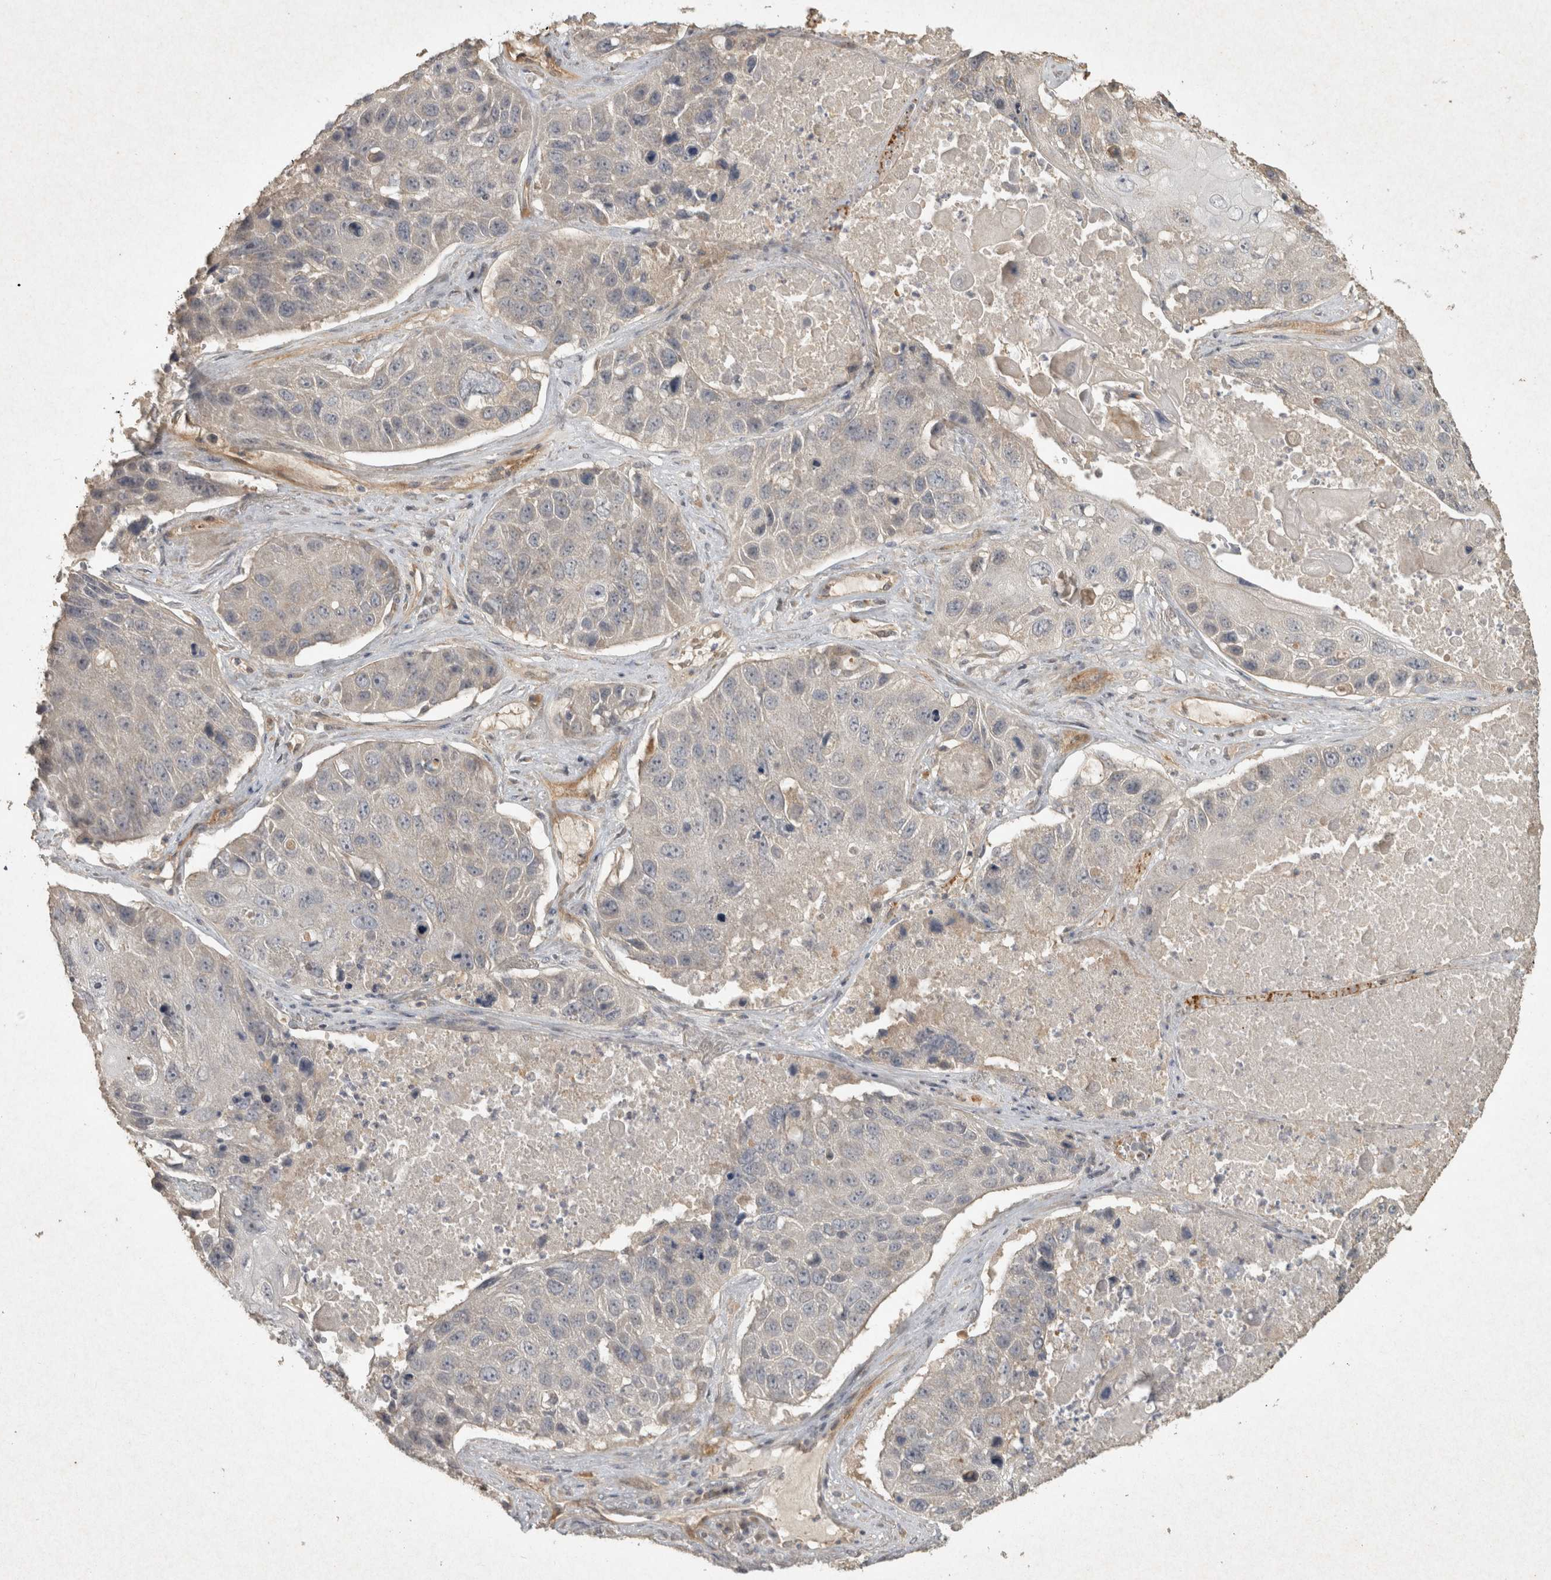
{"staining": {"intensity": "negative", "quantity": "none", "location": "none"}, "tissue": "lung cancer", "cell_type": "Tumor cells", "image_type": "cancer", "snomed": [{"axis": "morphology", "description": "Squamous cell carcinoma, NOS"}, {"axis": "topography", "description": "Lung"}], "caption": "High magnification brightfield microscopy of lung cancer (squamous cell carcinoma) stained with DAB (brown) and counterstained with hematoxylin (blue): tumor cells show no significant staining. The staining is performed using DAB brown chromogen with nuclei counter-stained in using hematoxylin.", "gene": "OSTN", "patient": {"sex": "male", "age": 61}}